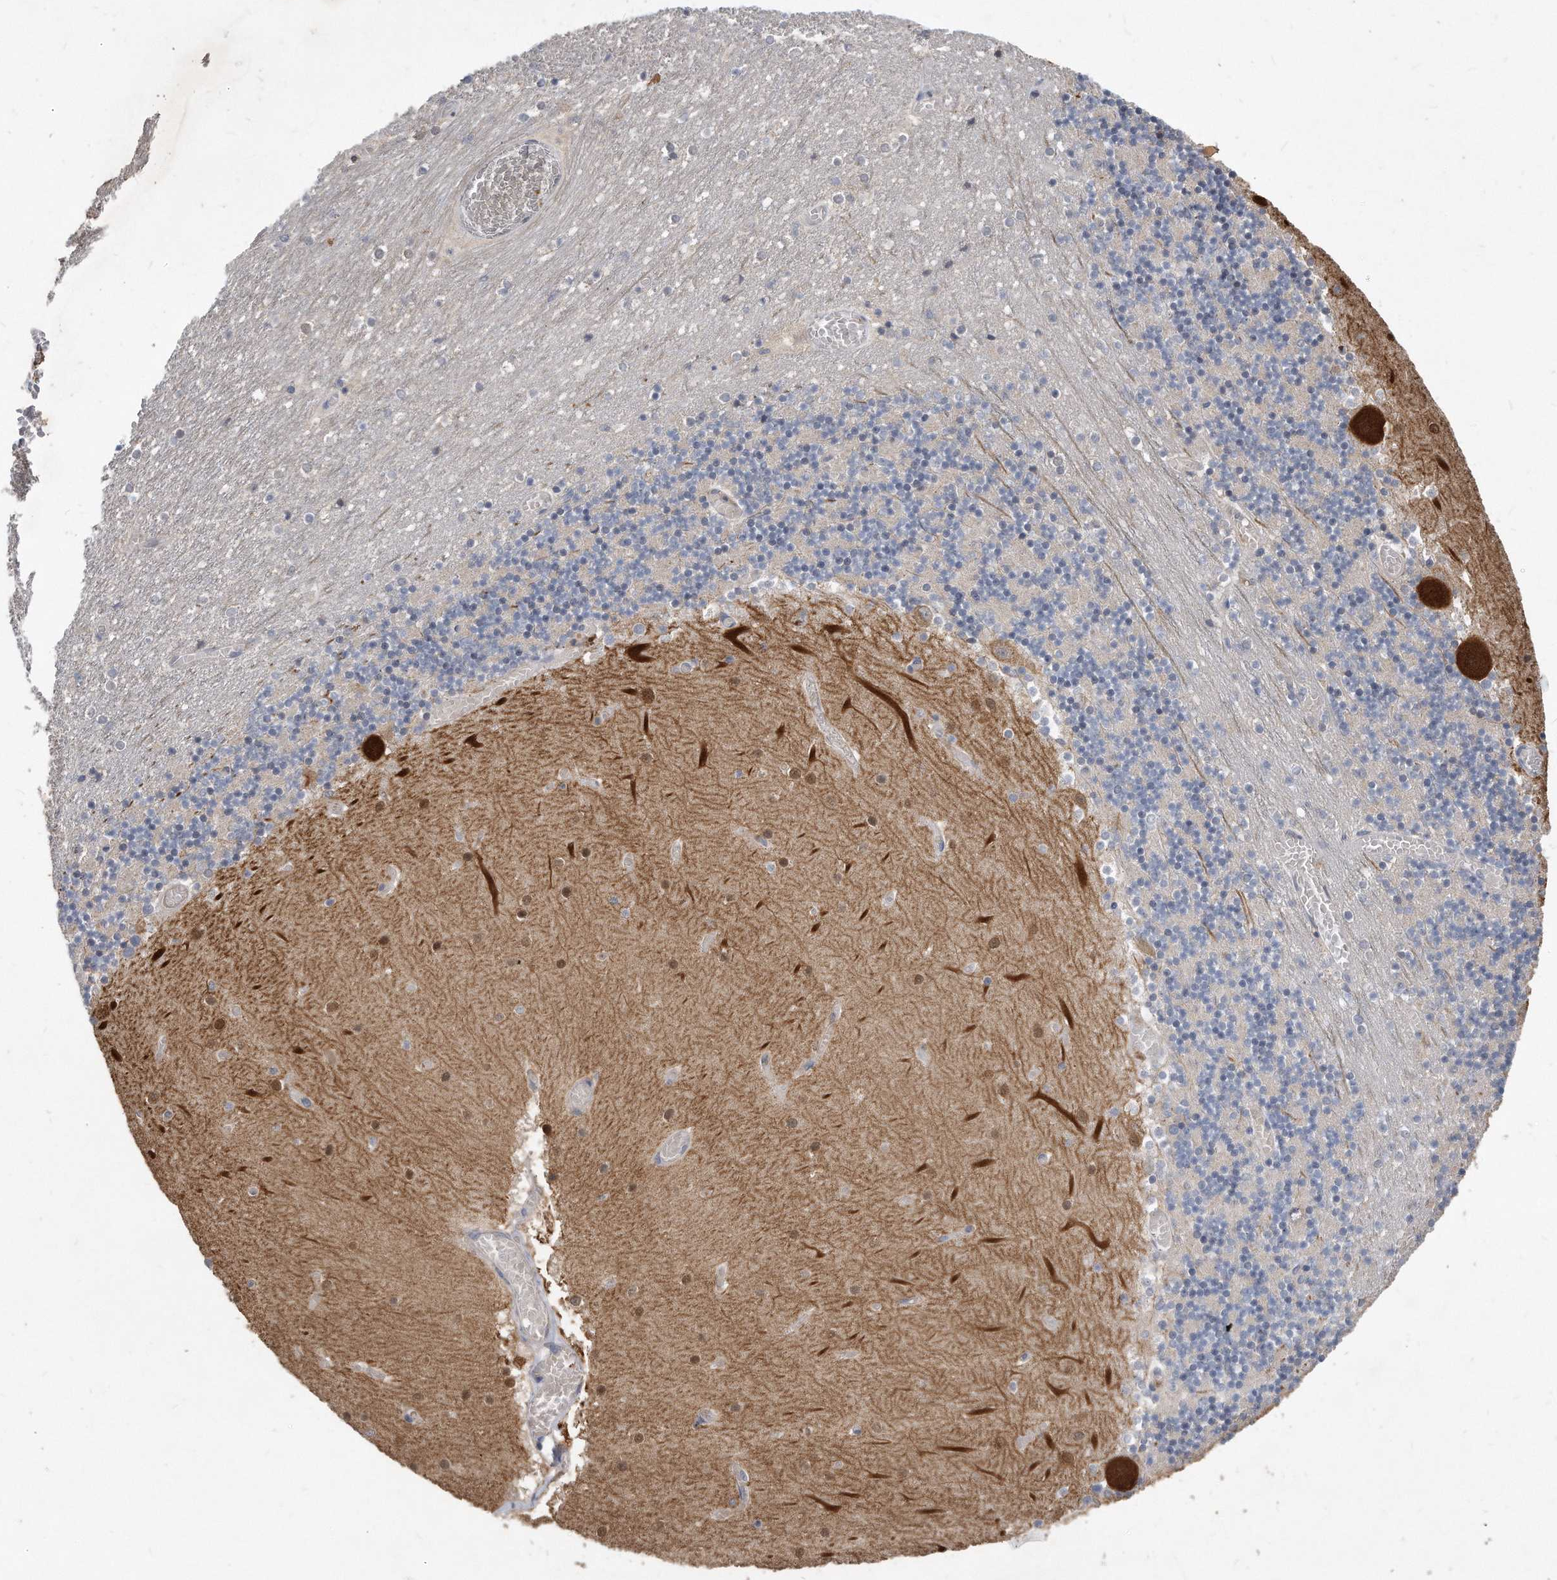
{"staining": {"intensity": "negative", "quantity": "none", "location": "none"}, "tissue": "cerebellum", "cell_type": "Cells in granular layer", "image_type": "normal", "snomed": [{"axis": "morphology", "description": "Normal tissue, NOS"}, {"axis": "topography", "description": "Cerebellum"}], "caption": "Immunohistochemistry (IHC) image of benign cerebellum: cerebellum stained with DAB shows no significant protein positivity in cells in granular layer.", "gene": "HOMER3", "patient": {"sex": "female", "age": 28}}